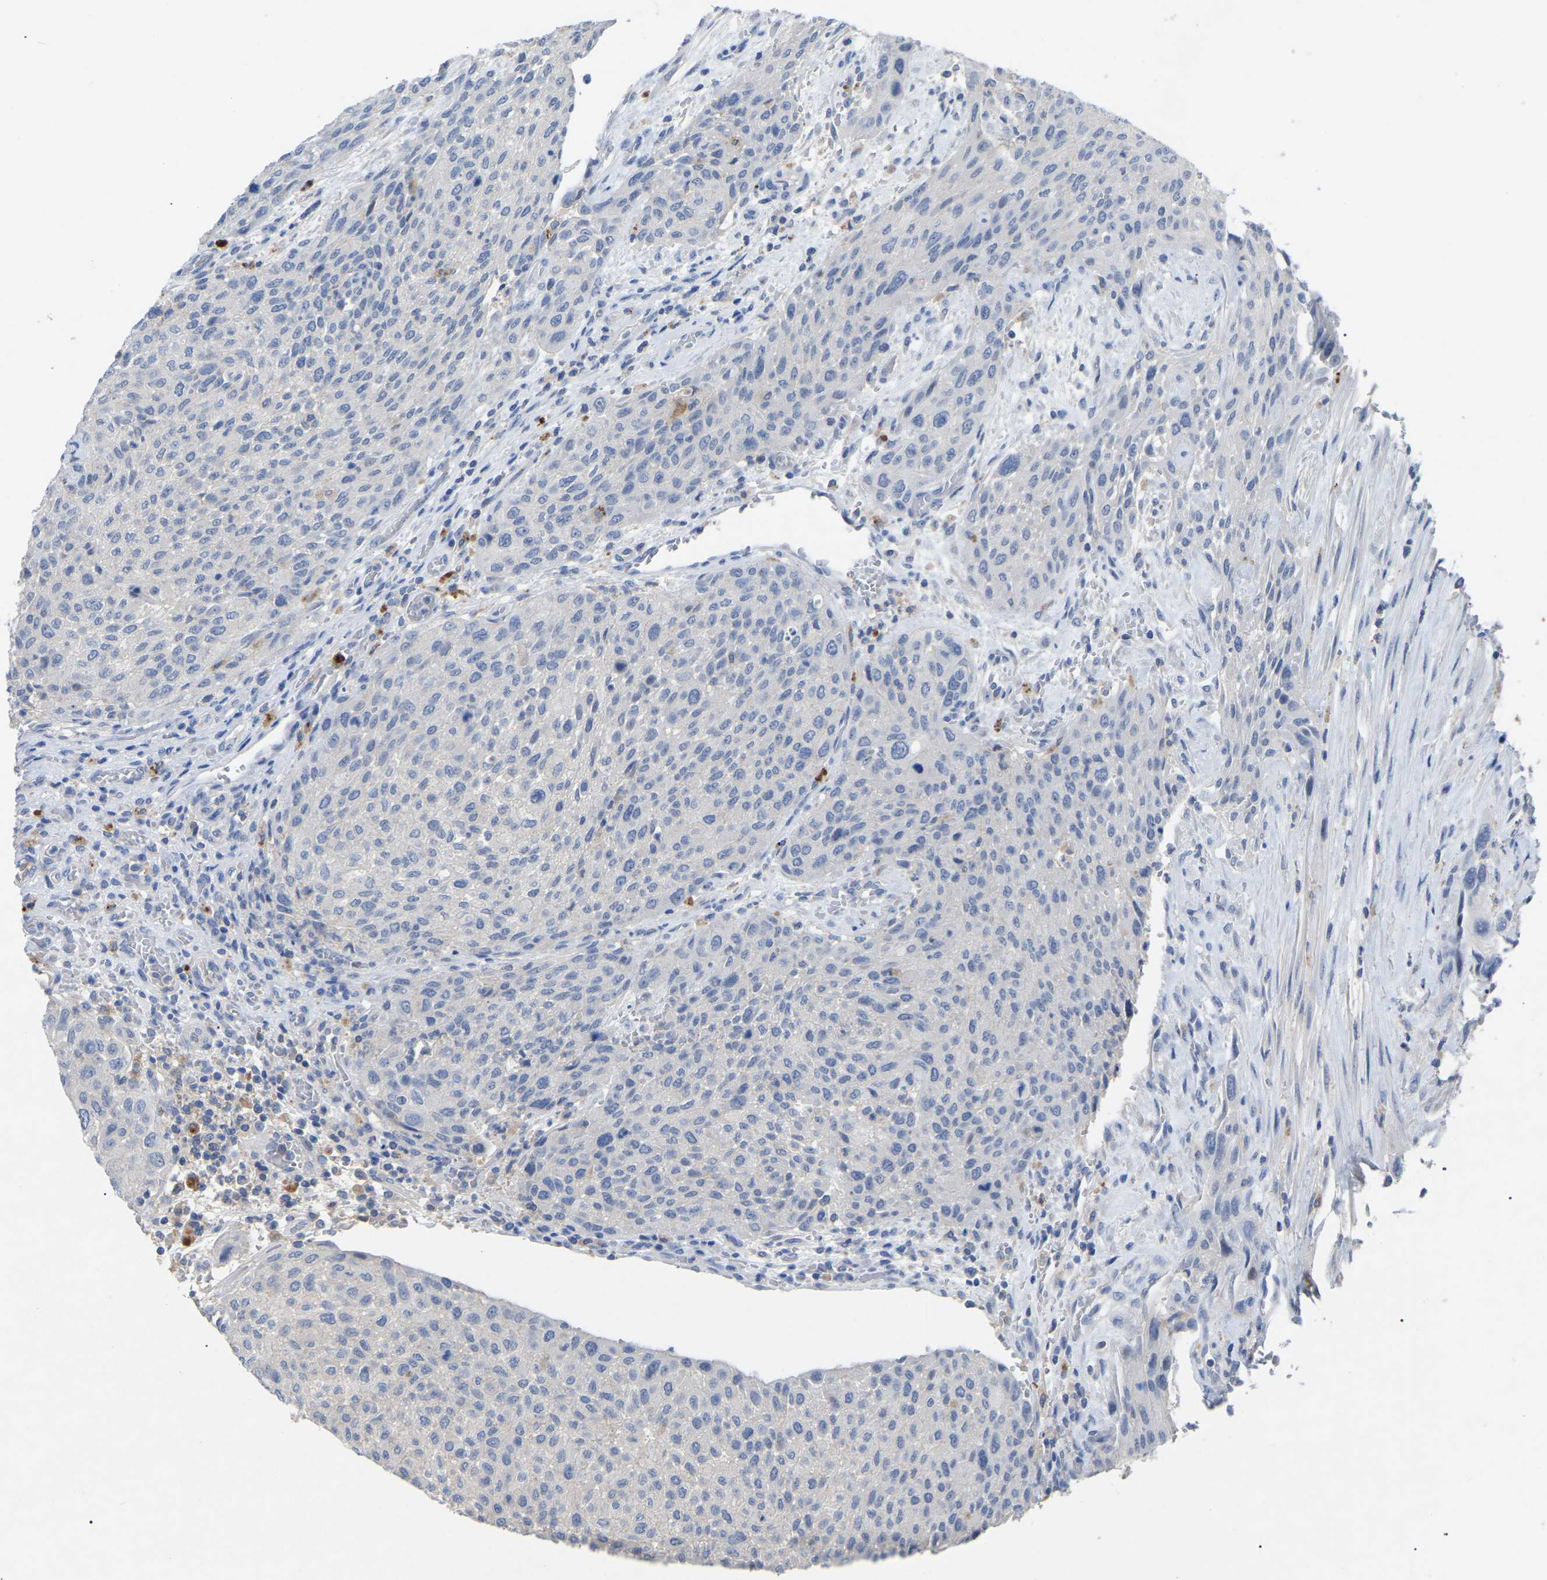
{"staining": {"intensity": "negative", "quantity": "none", "location": "none"}, "tissue": "urothelial cancer", "cell_type": "Tumor cells", "image_type": "cancer", "snomed": [{"axis": "morphology", "description": "Urothelial carcinoma, Low grade"}, {"axis": "morphology", "description": "Urothelial carcinoma, High grade"}, {"axis": "topography", "description": "Urinary bladder"}], "caption": "Protein analysis of urothelial carcinoma (low-grade) shows no significant positivity in tumor cells. (DAB immunohistochemistry, high magnification).", "gene": "SMPD2", "patient": {"sex": "male", "age": 35}}